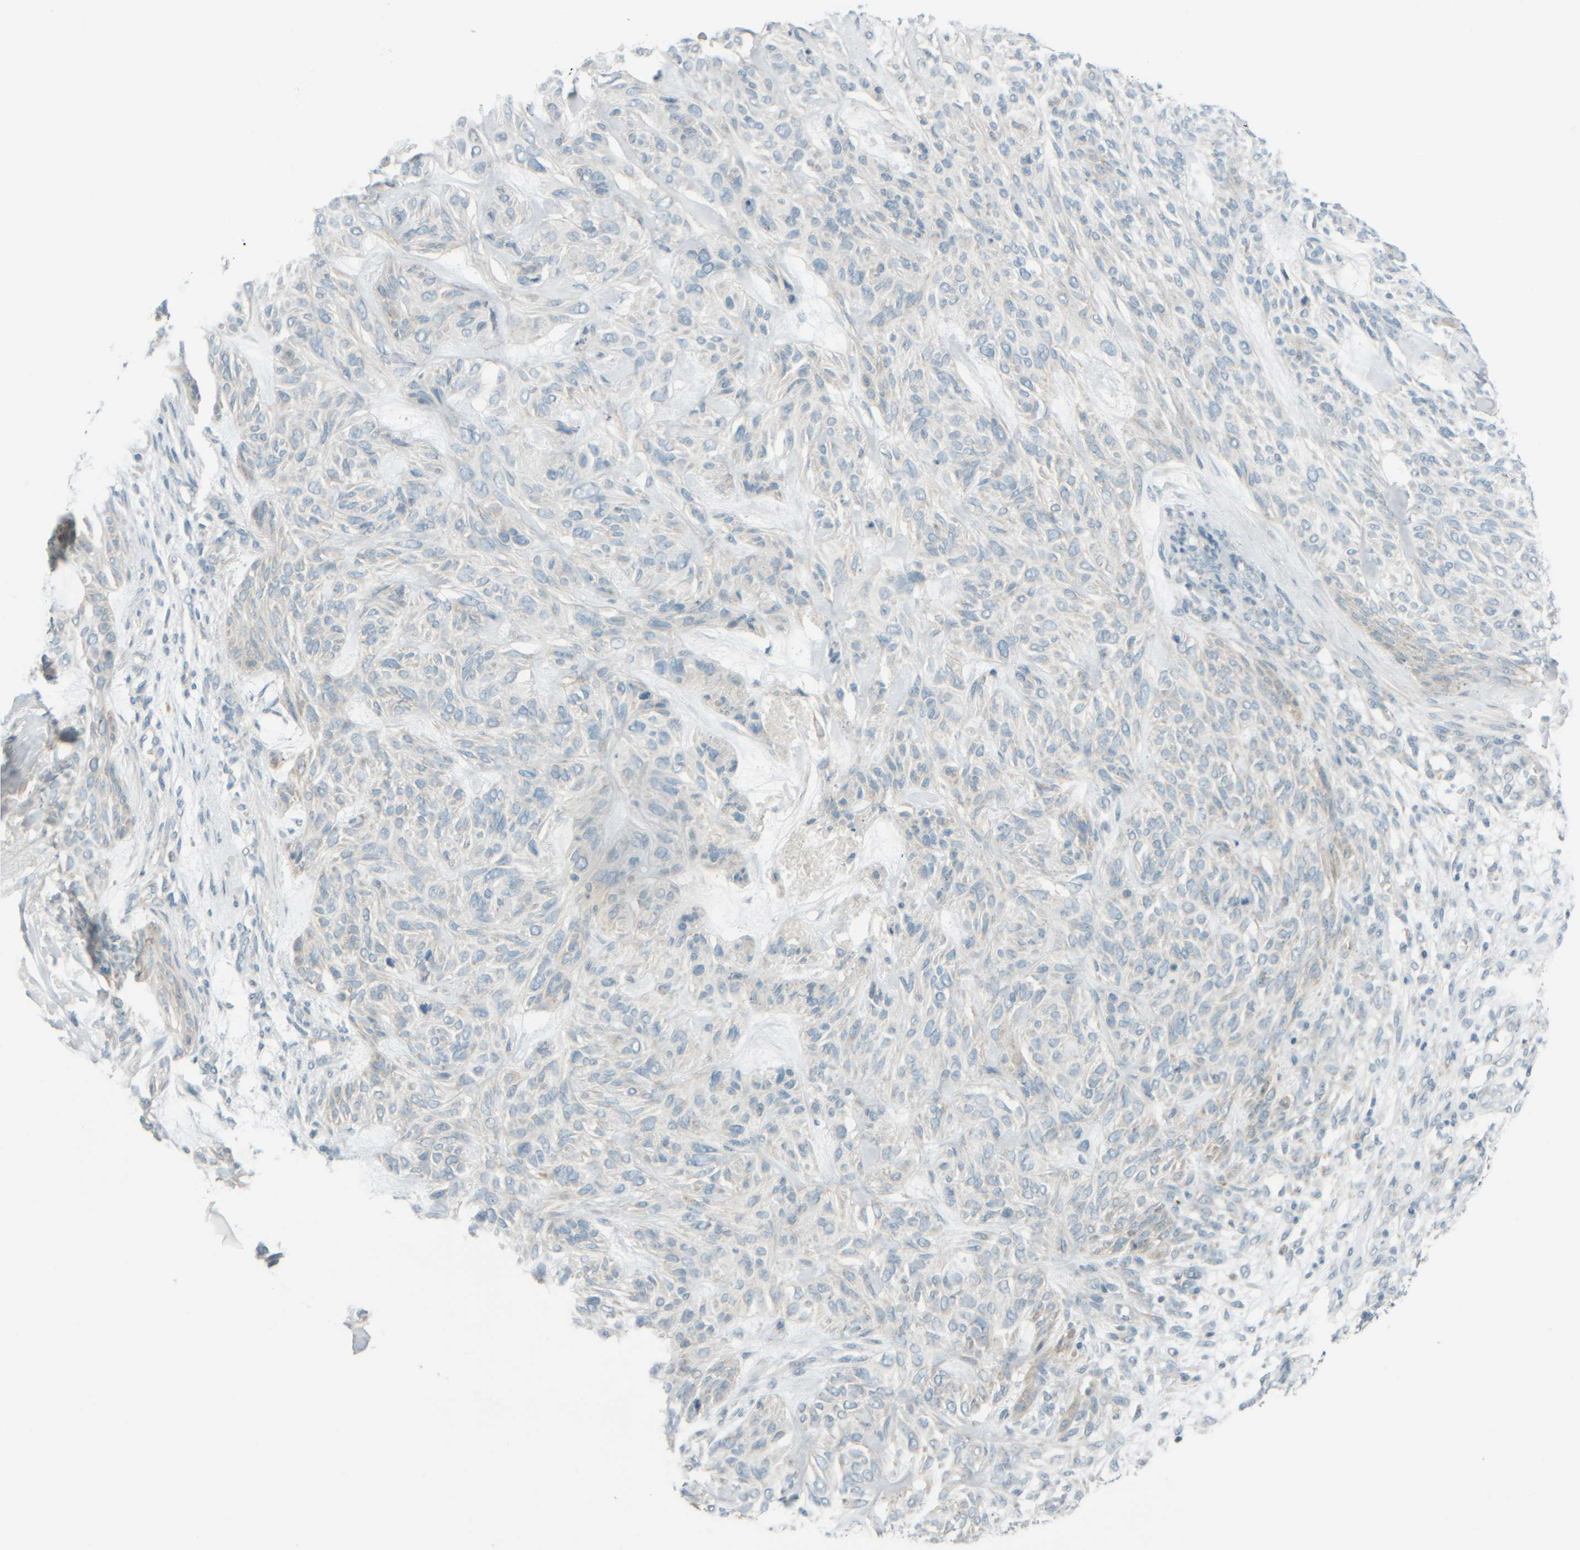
{"staining": {"intensity": "negative", "quantity": "none", "location": "none"}, "tissue": "skin cancer", "cell_type": "Tumor cells", "image_type": "cancer", "snomed": [{"axis": "morphology", "description": "Basal cell carcinoma"}, {"axis": "topography", "description": "Skin"}], "caption": "A histopathology image of human skin cancer is negative for staining in tumor cells.", "gene": "PTGES3L-AARSD1", "patient": {"sex": "male", "age": 55}}